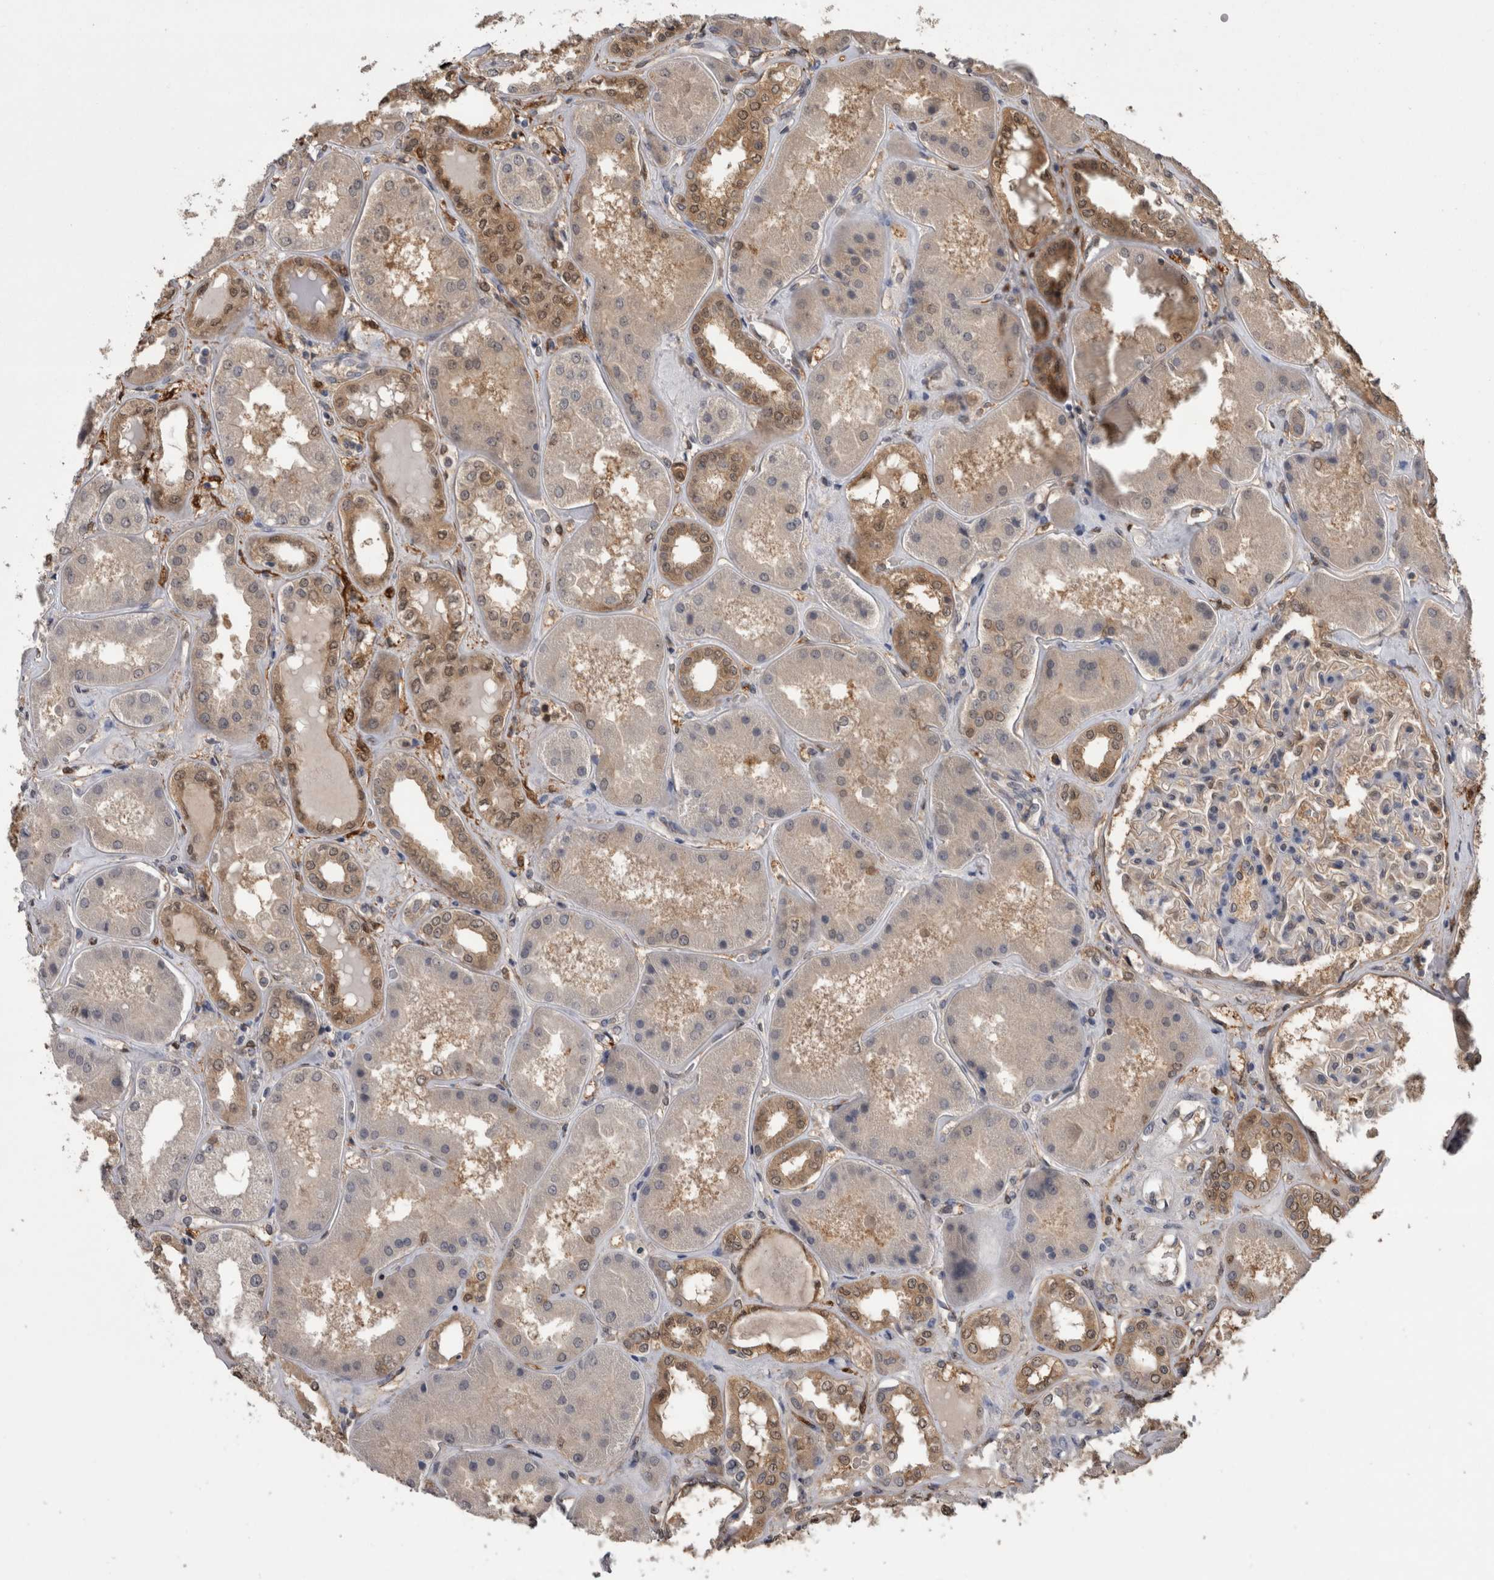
{"staining": {"intensity": "moderate", "quantity": "<25%", "location": "cytoplasmic/membranous,nuclear"}, "tissue": "kidney", "cell_type": "Cells in glomeruli", "image_type": "normal", "snomed": [{"axis": "morphology", "description": "Normal tissue, NOS"}, {"axis": "topography", "description": "Kidney"}], "caption": "High-power microscopy captured an immunohistochemistry (IHC) photomicrograph of unremarkable kidney, revealing moderate cytoplasmic/membranous,nuclear expression in approximately <25% of cells in glomeruli.", "gene": "LXN", "patient": {"sex": "female", "age": 56}}